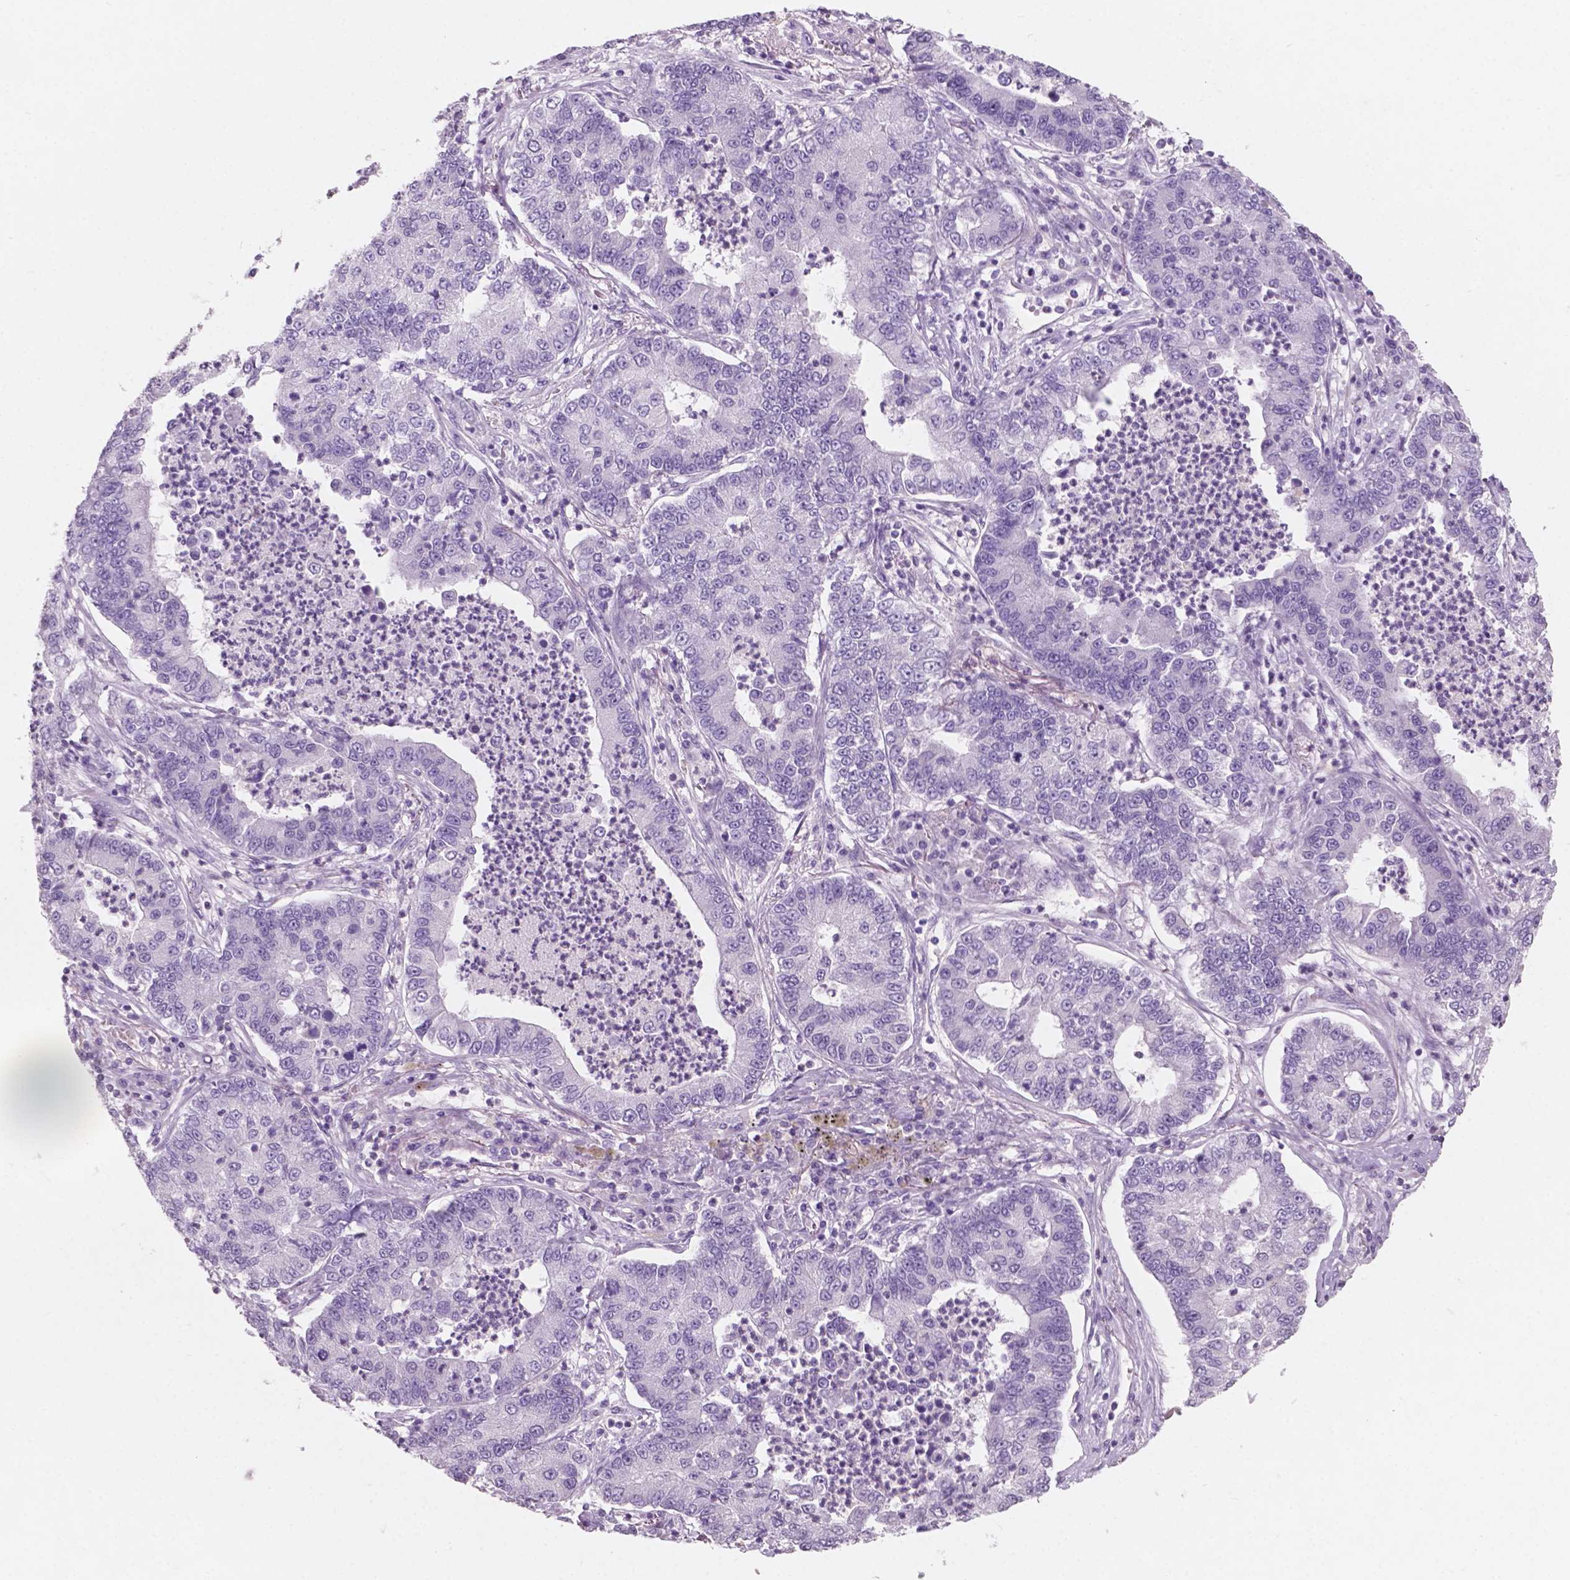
{"staining": {"intensity": "negative", "quantity": "none", "location": "none"}, "tissue": "lung cancer", "cell_type": "Tumor cells", "image_type": "cancer", "snomed": [{"axis": "morphology", "description": "Adenocarcinoma, NOS"}, {"axis": "topography", "description": "Lung"}], "caption": "Immunohistochemistry (IHC) photomicrograph of neoplastic tissue: lung cancer stained with DAB demonstrates no significant protein positivity in tumor cells. The staining is performed using DAB brown chromogen with nuclei counter-stained in using hematoxylin.", "gene": "AWAT1", "patient": {"sex": "female", "age": 57}}